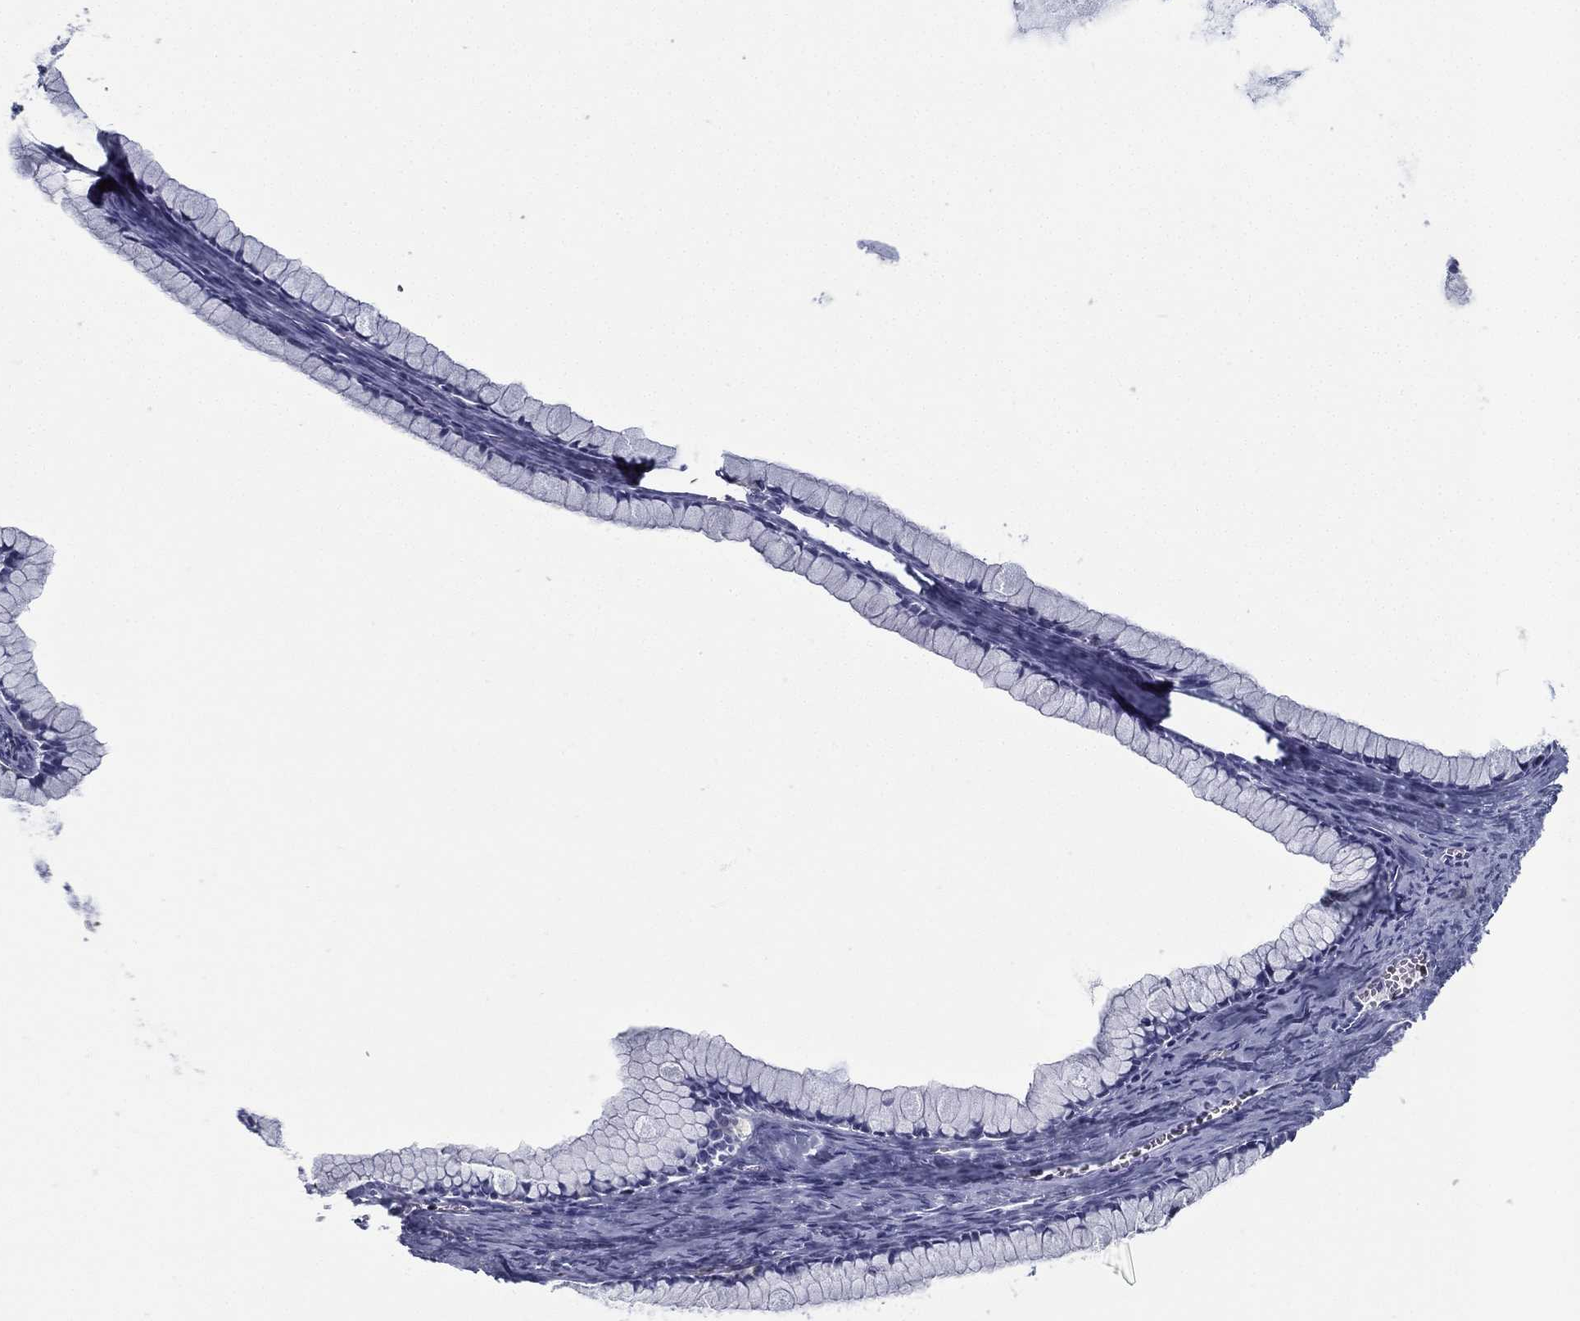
{"staining": {"intensity": "negative", "quantity": "none", "location": "none"}, "tissue": "ovarian cancer", "cell_type": "Tumor cells", "image_type": "cancer", "snomed": [{"axis": "morphology", "description": "Cystadenocarcinoma, mucinous, NOS"}, {"axis": "topography", "description": "Ovary"}], "caption": "IHC image of neoplastic tissue: human ovarian mucinous cystadenocarcinoma stained with DAB exhibits no significant protein expression in tumor cells. (Stains: DAB IHC with hematoxylin counter stain, Microscopy: brightfield microscopy at high magnification).", "gene": "PYHIN1", "patient": {"sex": "female", "age": 41}}